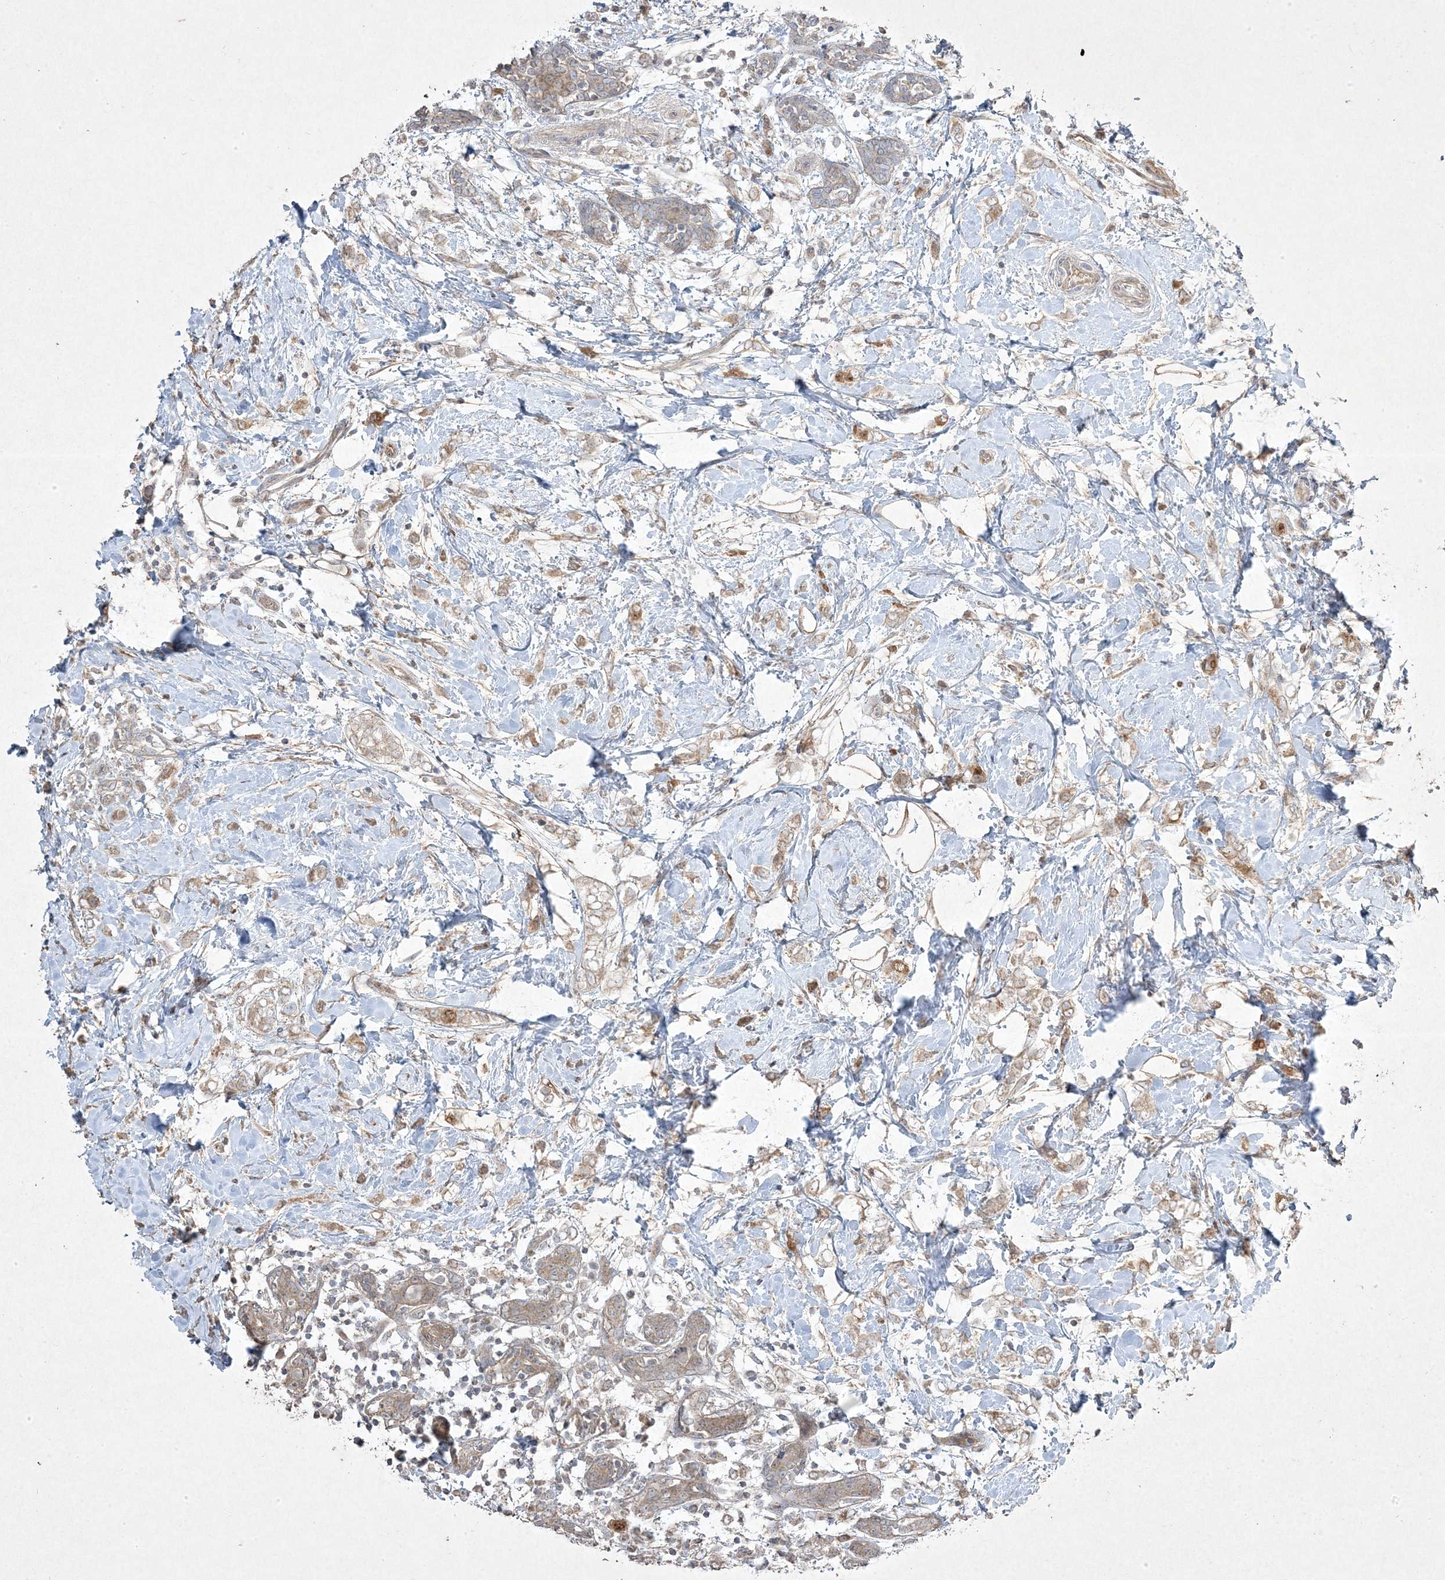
{"staining": {"intensity": "moderate", "quantity": "25%-75%", "location": "cytoplasmic/membranous"}, "tissue": "breast cancer", "cell_type": "Tumor cells", "image_type": "cancer", "snomed": [{"axis": "morphology", "description": "Normal tissue, NOS"}, {"axis": "morphology", "description": "Lobular carcinoma"}, {"axis": "topography", "description": "Breast"}], "caption": "A brown stain labels moderate cytoplasmic/membranous positivity of a protein in breast cancer (lobular carcinoma) tumor cells.", "gene": "RGL4", "patient": {"sex": "female", "age": 47}}